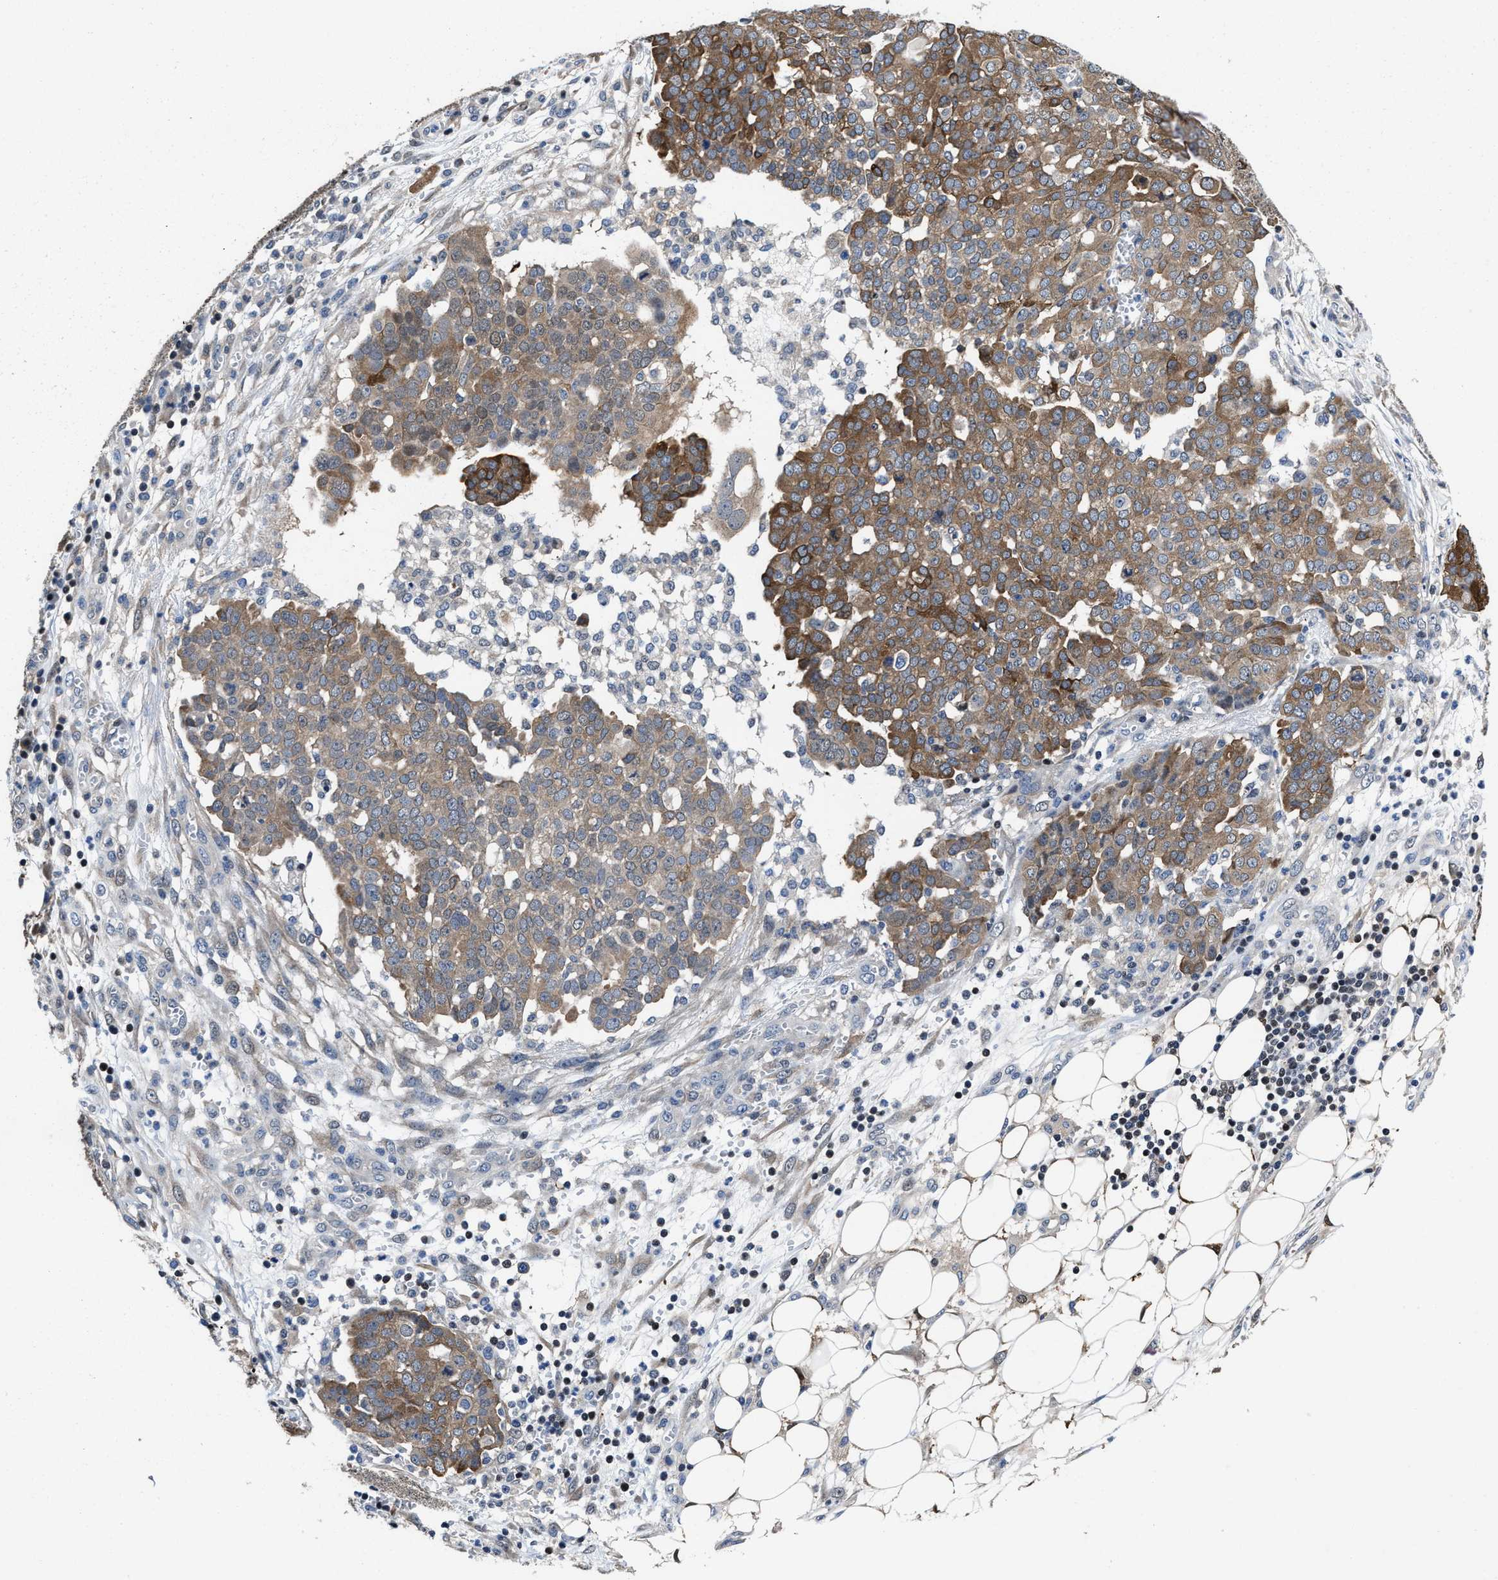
{"staining": {"intensity": "moderate", "quantity": "25%-75%", "location": "cytoplasmic/membranous"}, "tissue": "ovarian cancer", "cell_type": "Tumor cells", "image_type": "cancer", "snomed": [{"axis": "morphology", "description": "Cystadenocarcinoma, serous, NOS"}, {"axis": "topography", "description": "Soft tissue"}, {"axis": "topography", "description": "Ovary"}], "caption": "Ovarian cancer (serous cystadenocarcinoma) stained for a protein exhibits moderate cytoplasmic/membranous positivity in tumor cells. (DAB (3,3'-diaminobenzidine) IHC, brown staining for protein, blue staining for nuclei).", "gene": "KIF12", "patient": {"sex": "female", "age": 57}}